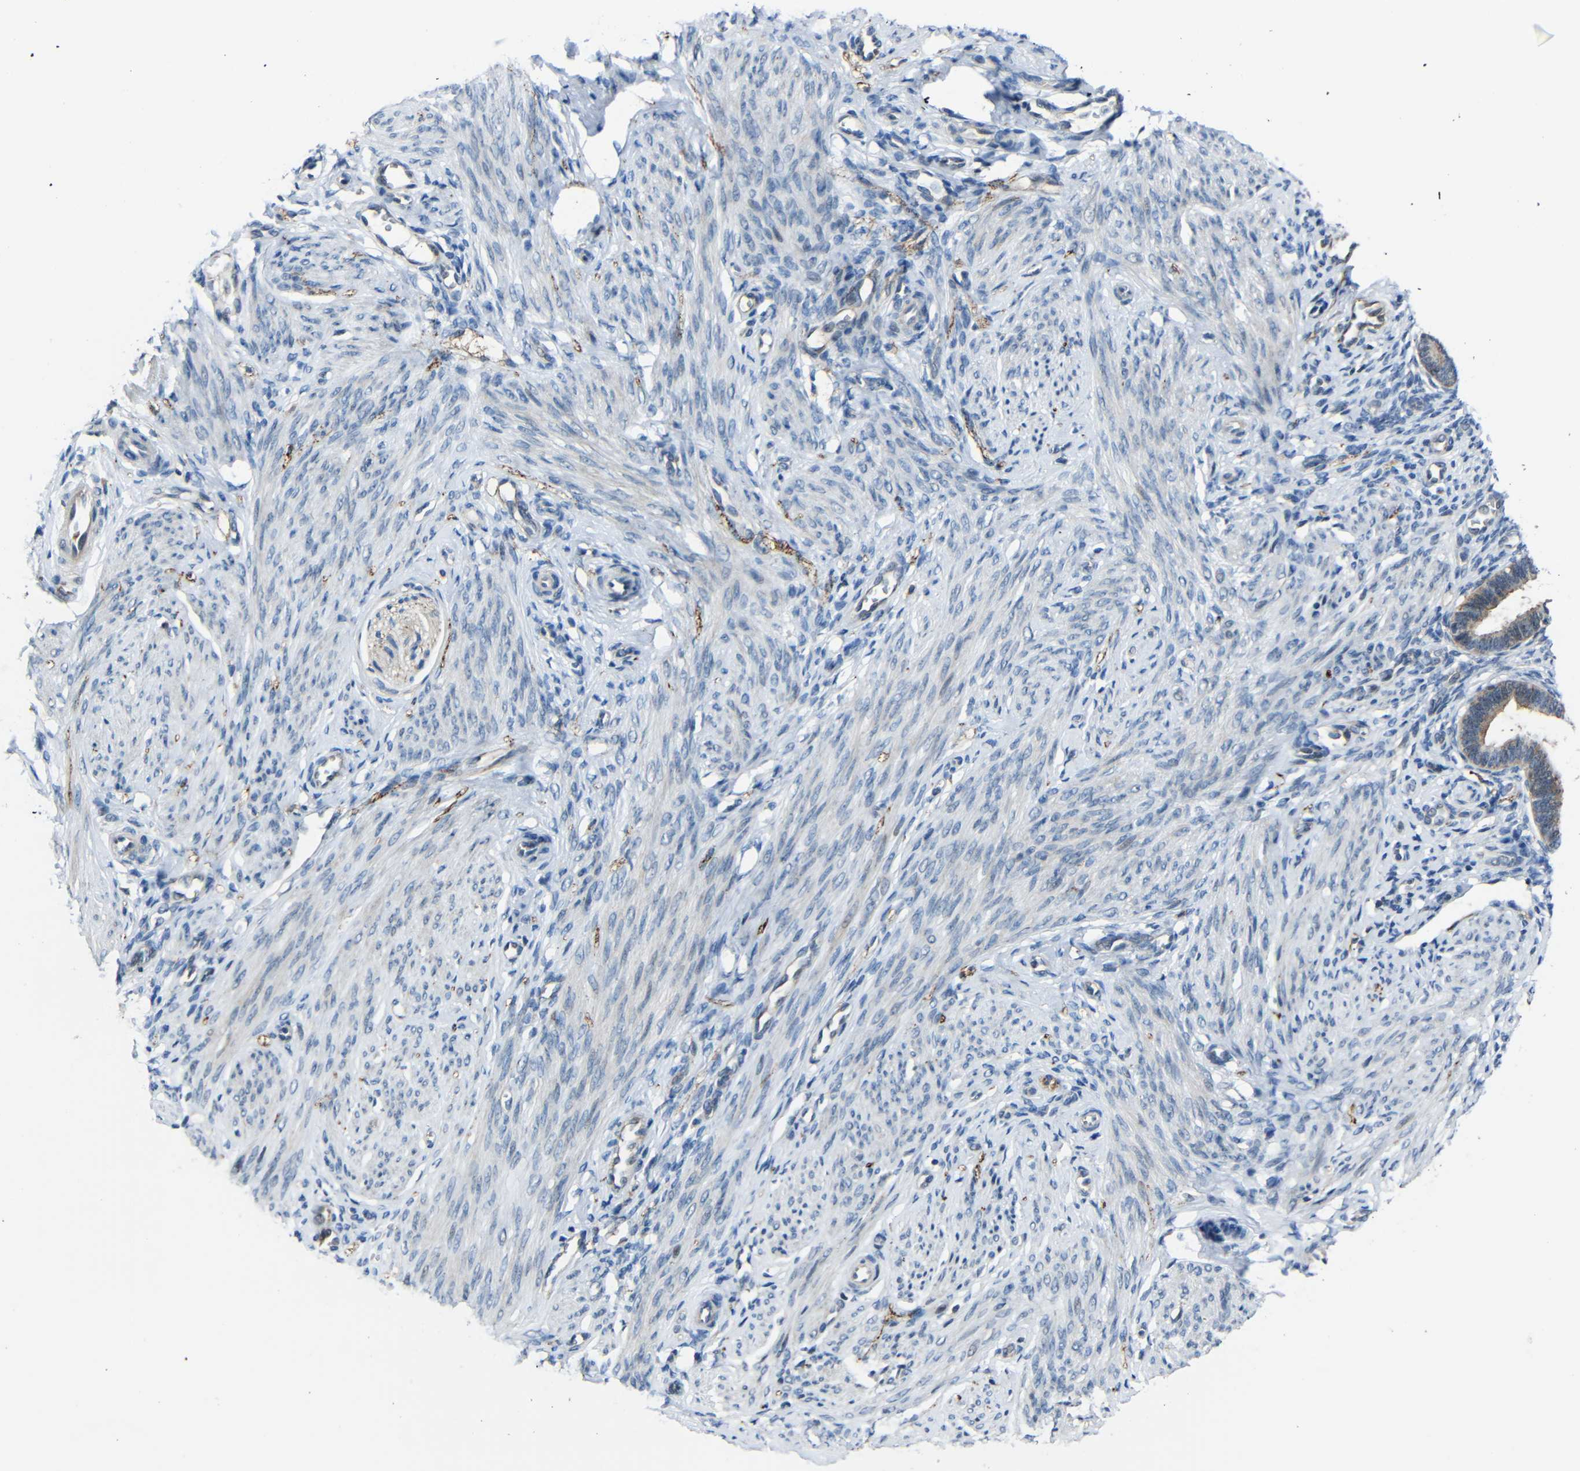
{"staining": {"intensity": "negative", "quantity": "none", "location": "none"}, "tissue": "endometrium", "cell_type": "Cells in endometrial stroma", "image_type": "normal", "snomed": [{"axis": "morphology", "description": "Normal tissue, NOS"}, {"axis": "topography", "description": "Endometrium"}], "caption": "Endometrium stained for a protein using IHC reveals no expression cells in endometrial stroma.", "gene": "DNAJC5", "patient": {"sex": "female", "age": 27}}